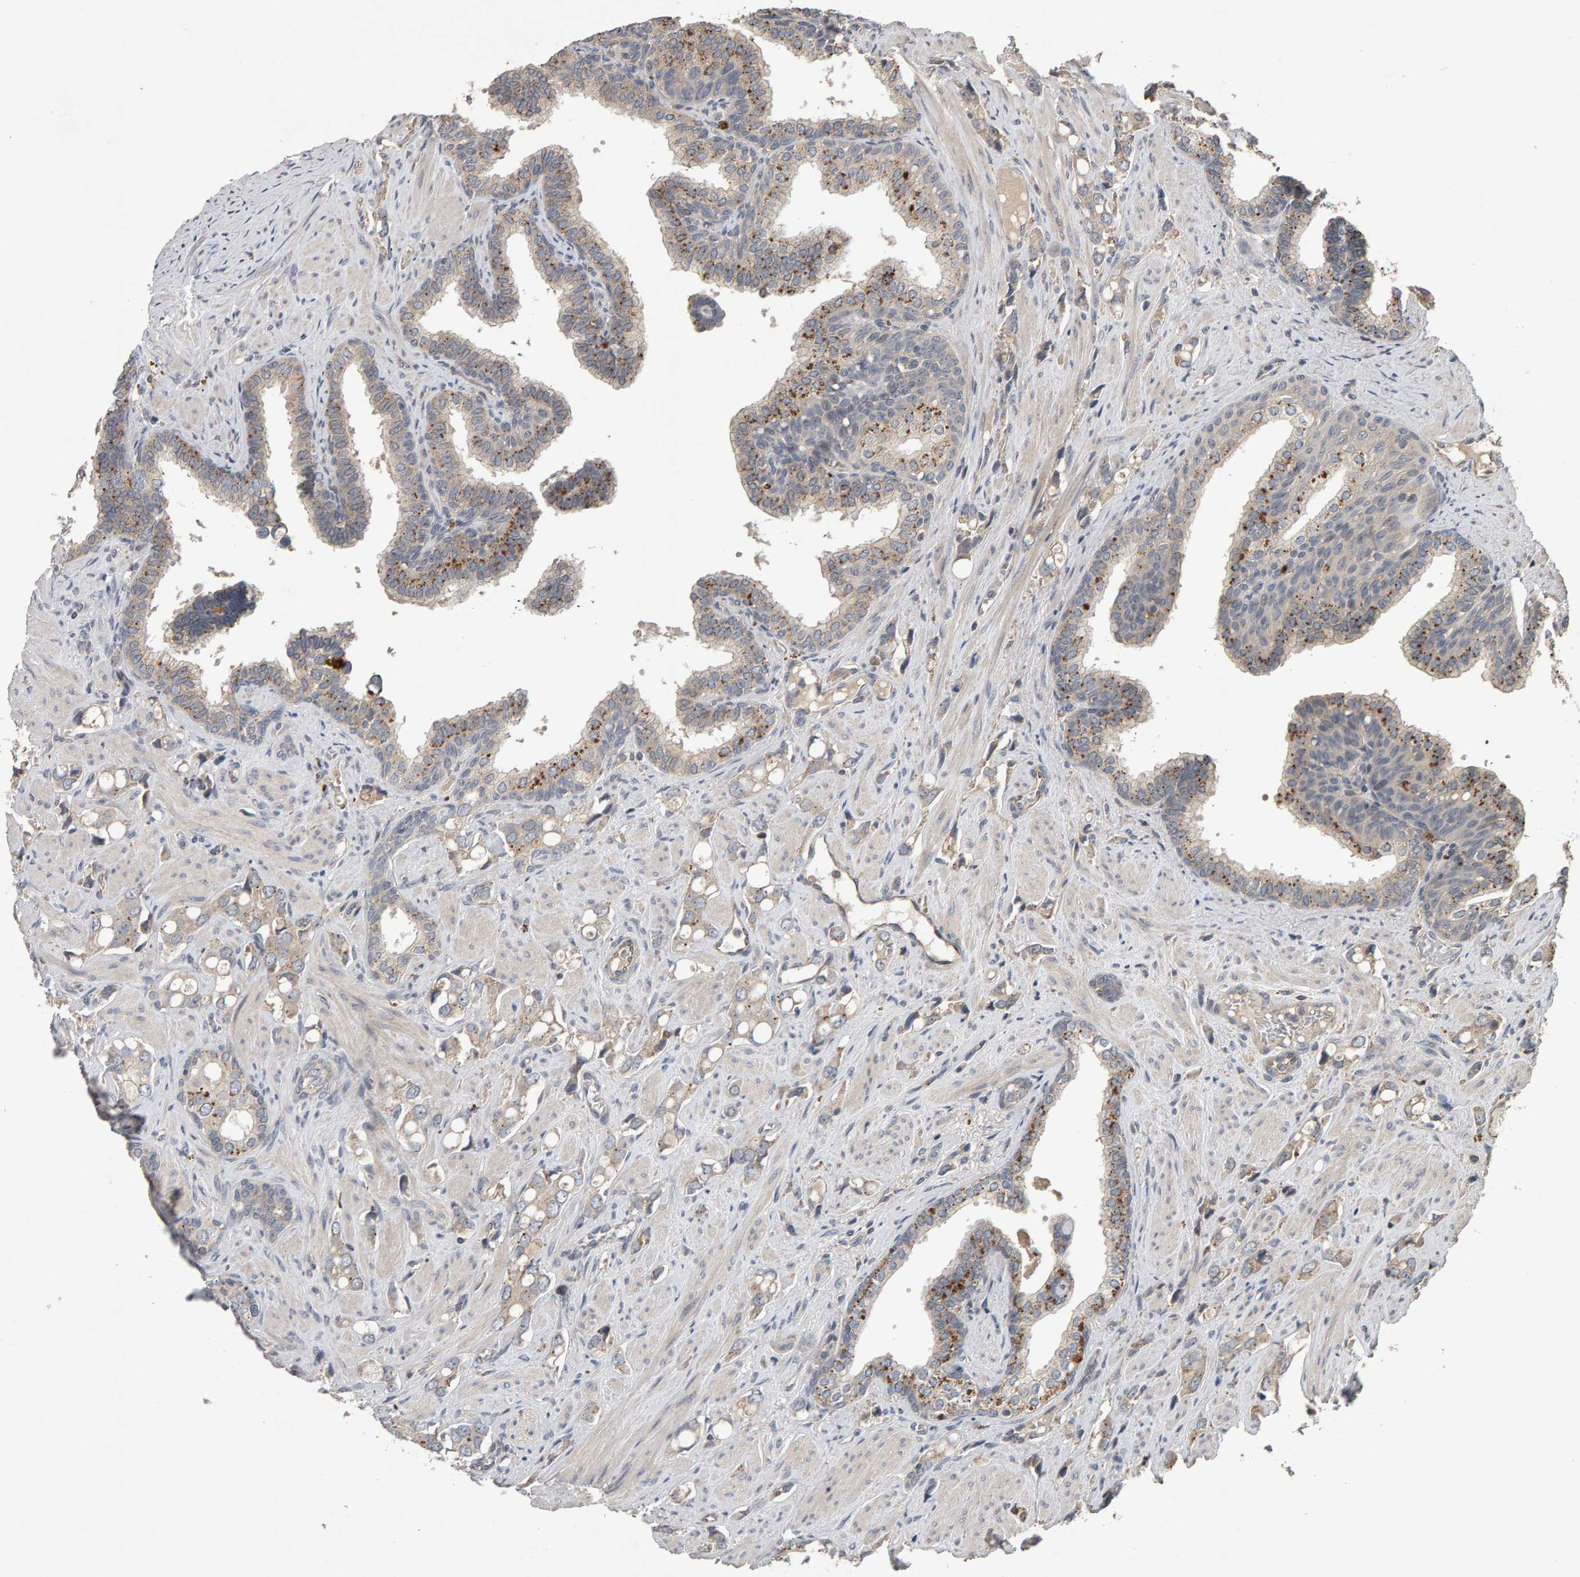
{"staining": {"intensity": "weak", "quantity": "<25%", "location": "cytoplasmic/membranous"}, "tissue": "prostate cancer", "cell_type": "Tumor cells", "image_type": "cancer", "snomed": [{"axis": "morphology", "description": "Adenocarcinoma, High grade"}, {"axis": "topography", "description": "Prostate"}], "caption": "Prostate high-grade adenocarcinoma was stained to show a protein in brown. There is no significant expression in tumor cells.", "gene": "COASY", "patient": {"sex": "male", "age": 52}}